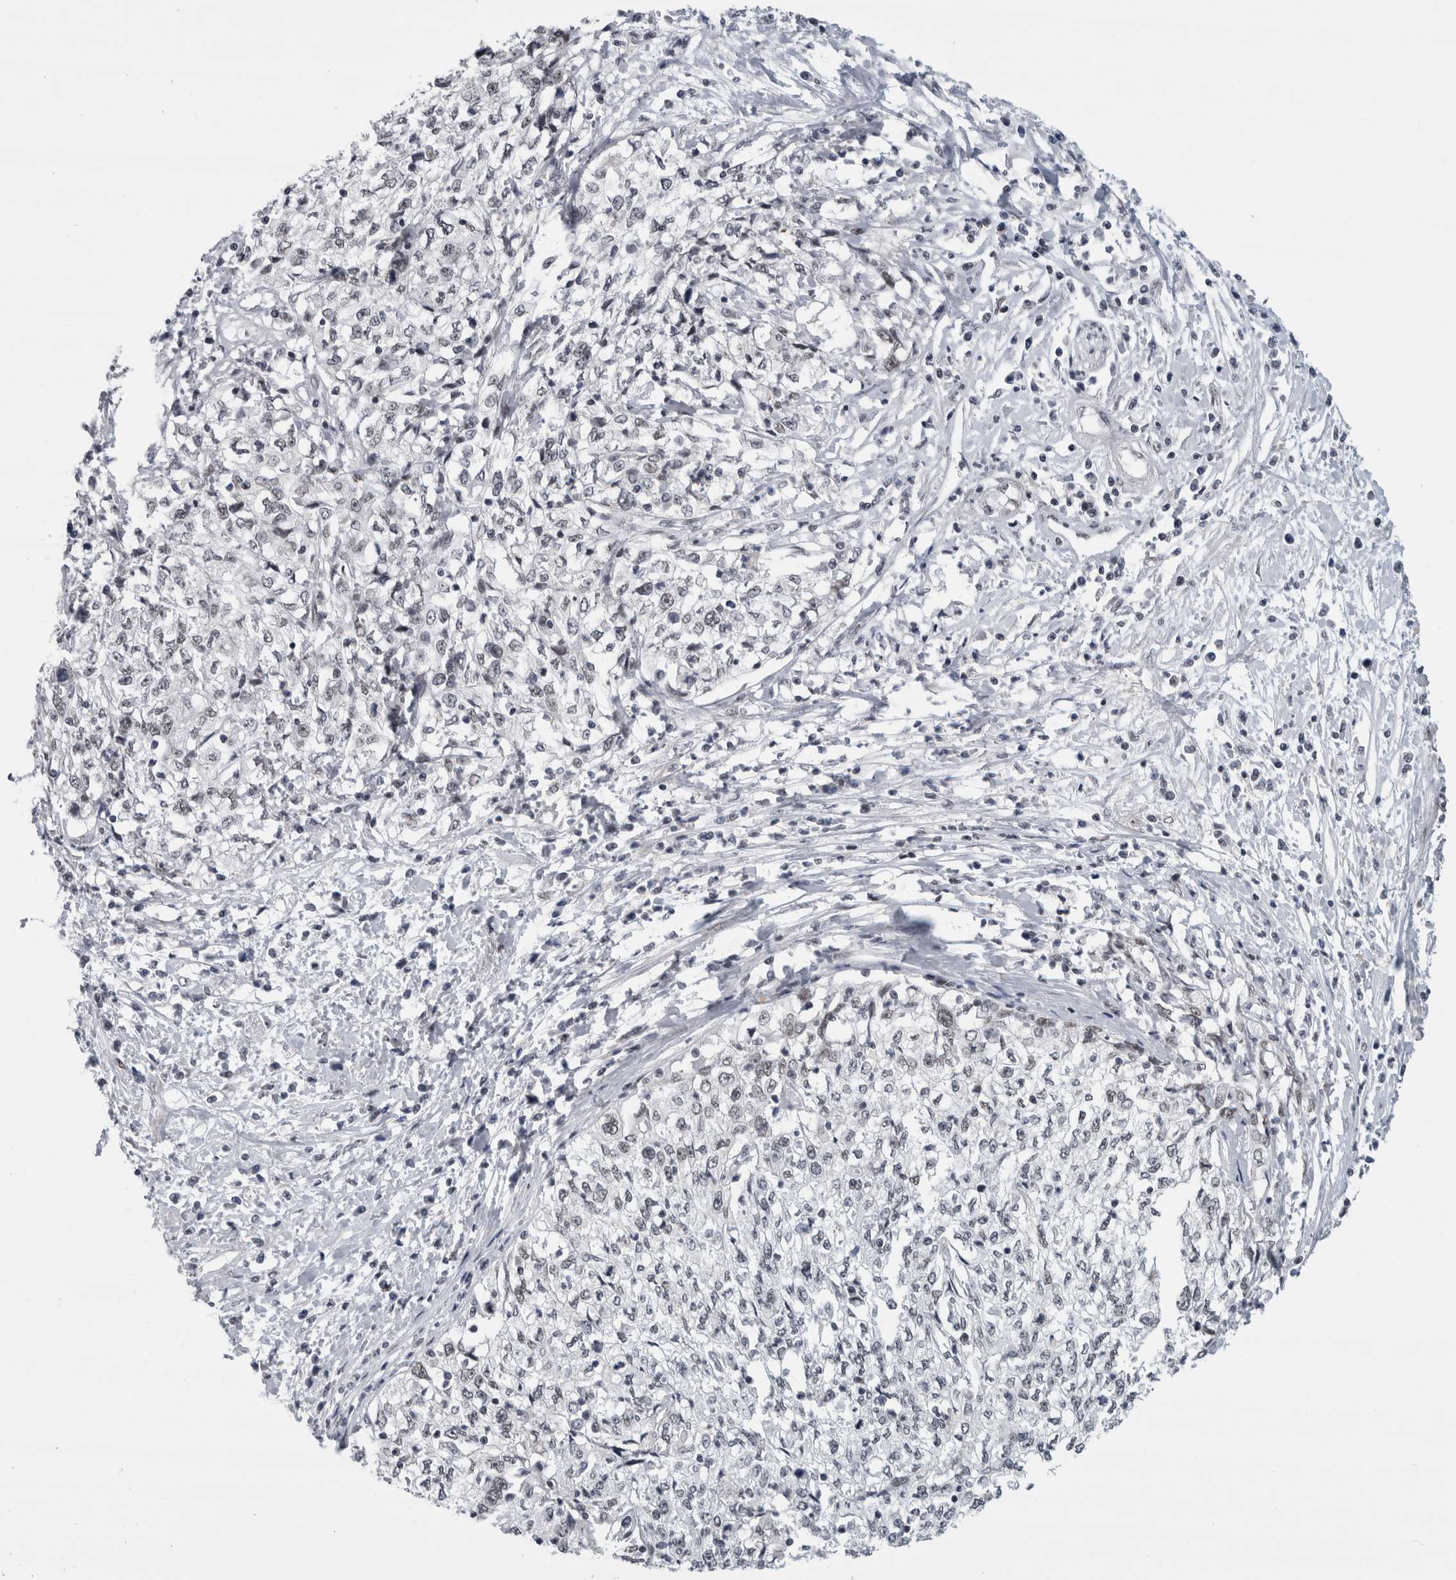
{"staining": {"intensity": "negative", "quantity": "none", "location": "none"}, "tissue": "cervical cancer", "cell_type": "Tumor cells", "image_type": "cancer", "snomed": [{"axis": "morphology", "description": "Squamous cell carcinoma, NOS"}, {"axis": "topography", "description": "Cervix"}], "caption": "Tumor cells are negative for protein expression in human cervical cancer.", "gene": "ARID4B", "patient": {"sex": "female", "age": 57}}